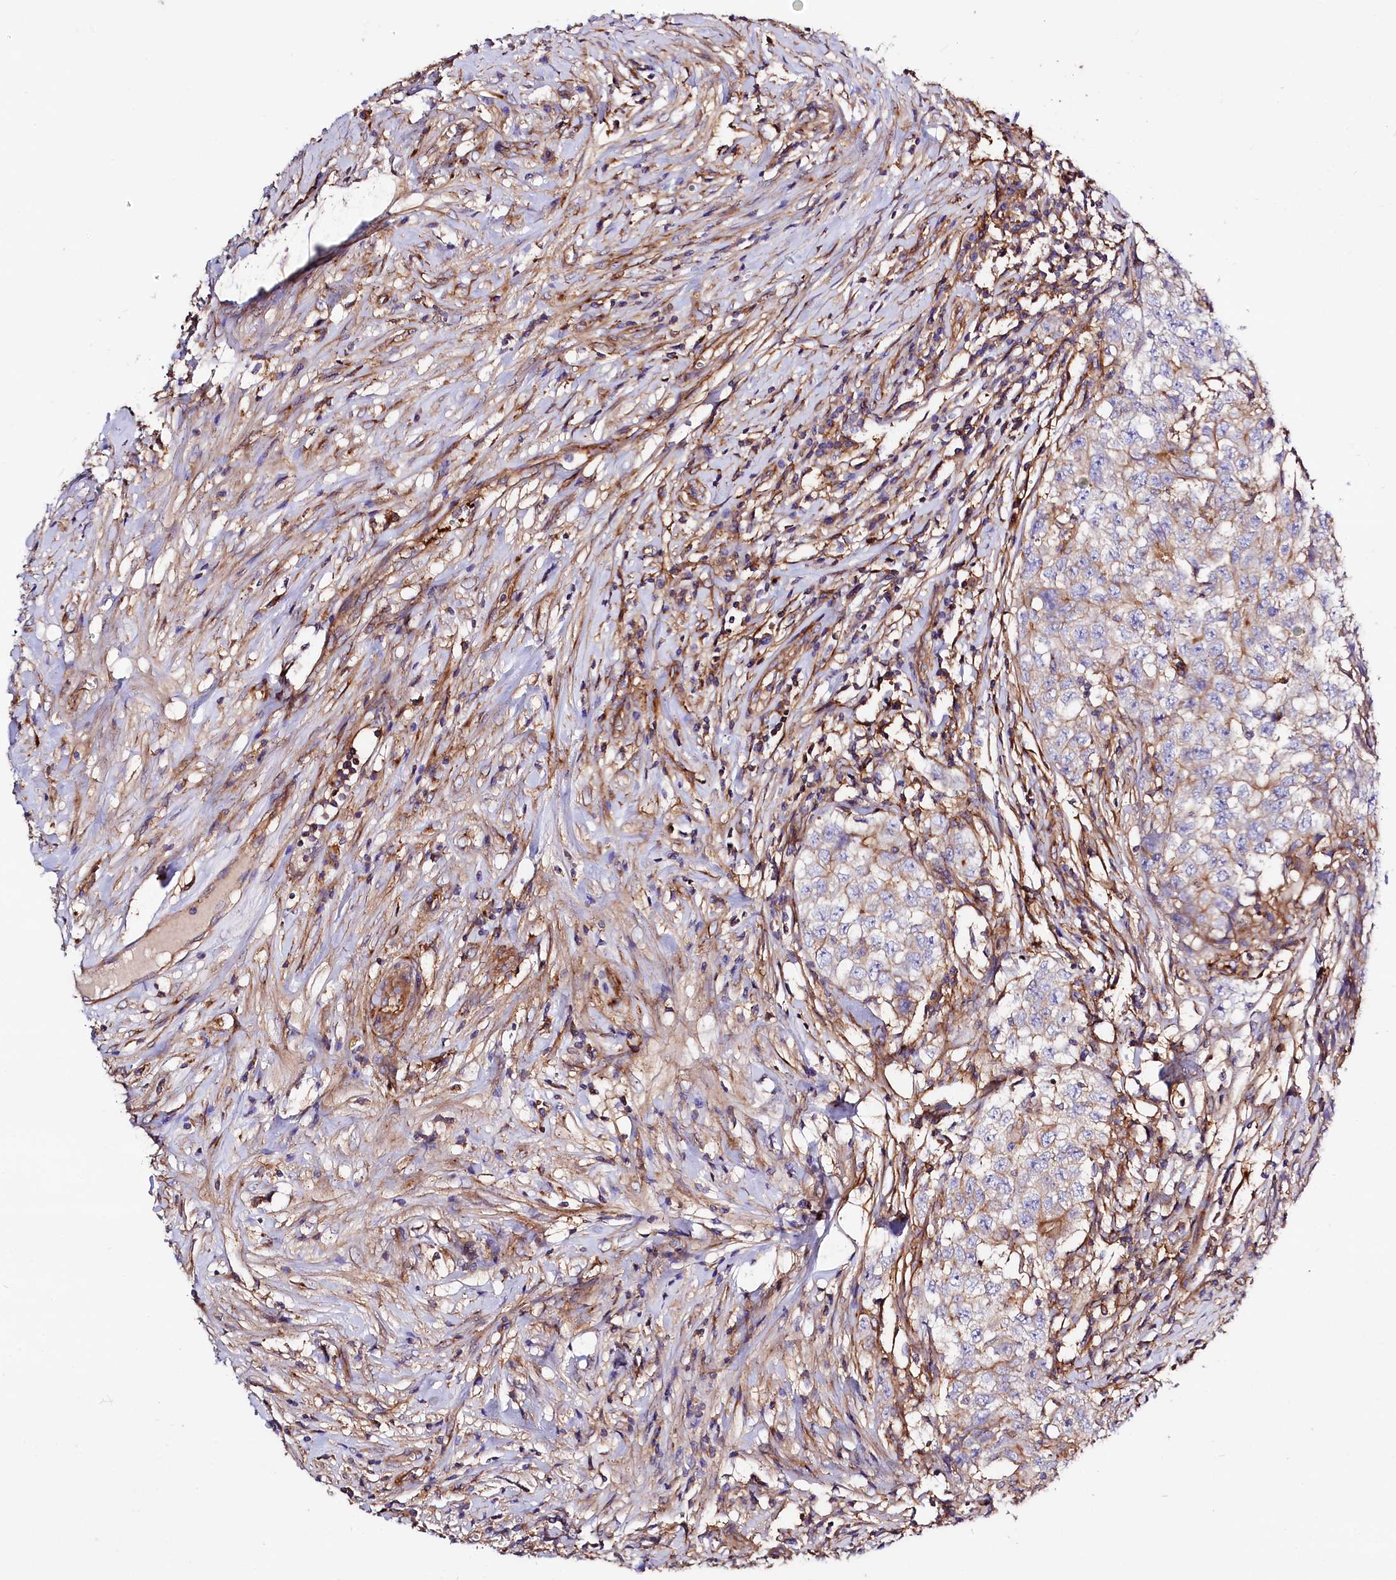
{"staining": {"intensity": "weak", "quantity": "25%-75%", "location": "cytoplasmic/membranous"}, "tissue": "testis cancer", "cell_type": "Tumor cells", "image_type": "cancer", "snomed": [{"axis": "morphology", "description": "Seminoma, NOS"}, {"axis": "morphology", "description": "Carcinoma, Embryonal, NOS"}, {"axis": "topography", "description": "Testis"}], "caption": "Brown immunohistochemical staining in testis cancer (seminoma) reveals weak cytoplasmic/membranous positivity in approximately 25%-75% of tumor cells. (IHC, brightfield microscopy, high magnification).", "gene": "ANO6", "patient": {"sex": "male", "age": 43}}